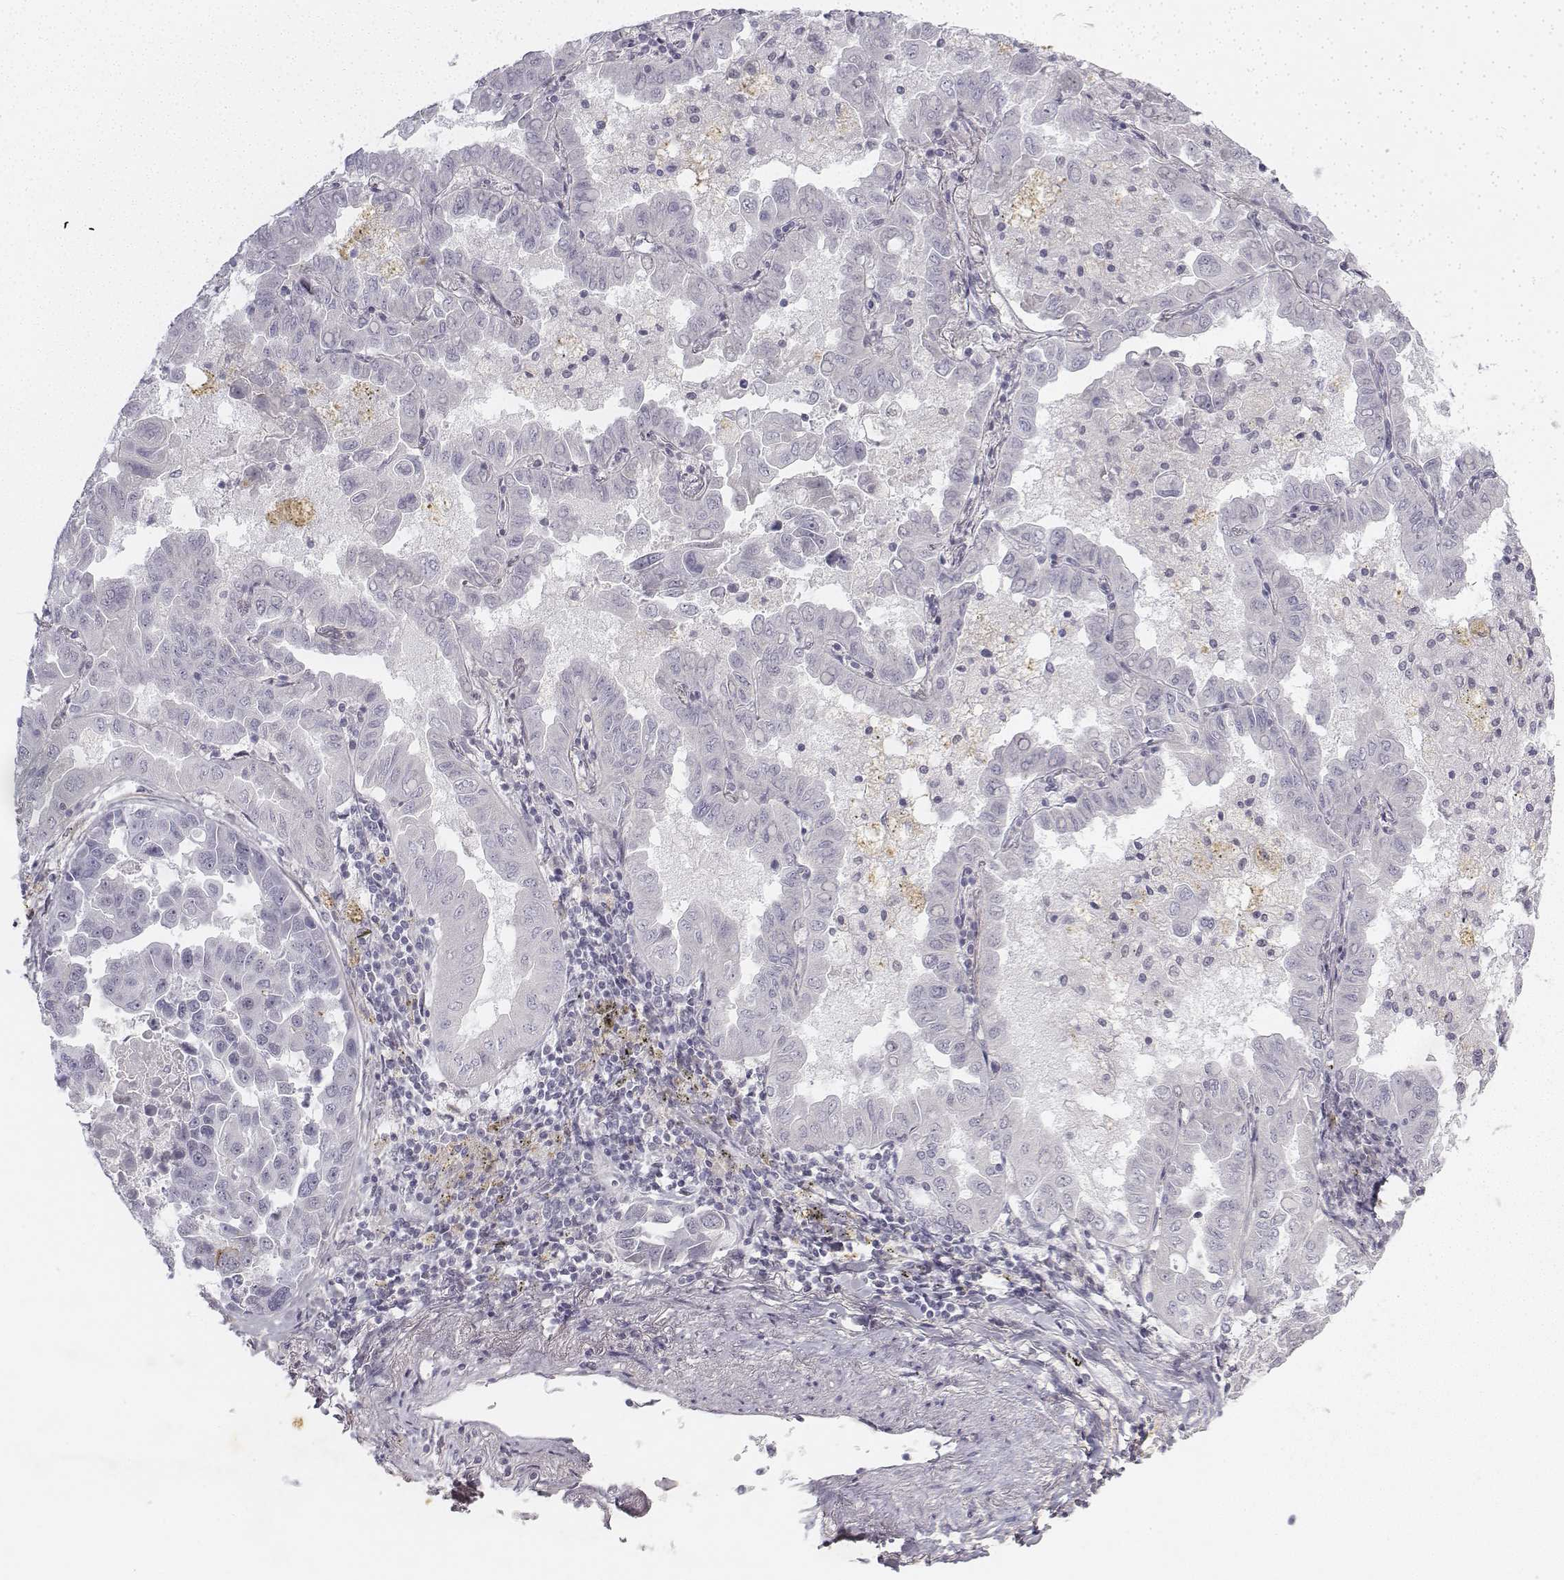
{"staining": {"intensity": "negative", "quantity": "none", "location": "none"}, "tissue": "lung cancer", "cell_type": "Tumor cells", "image_type": "cancer", "snomed": [{"axis": "morphology", "description": "Adenocarcinoma, NOS"}, {"axis": "topography", "description": "Lung"}], "caption": "DAB immunohistochemical staining of human lung adenocarcinoma displays no significant positivity in tumor cells.", "gene": "KRT84", "patient": {"sex": "male", "age": 64}}